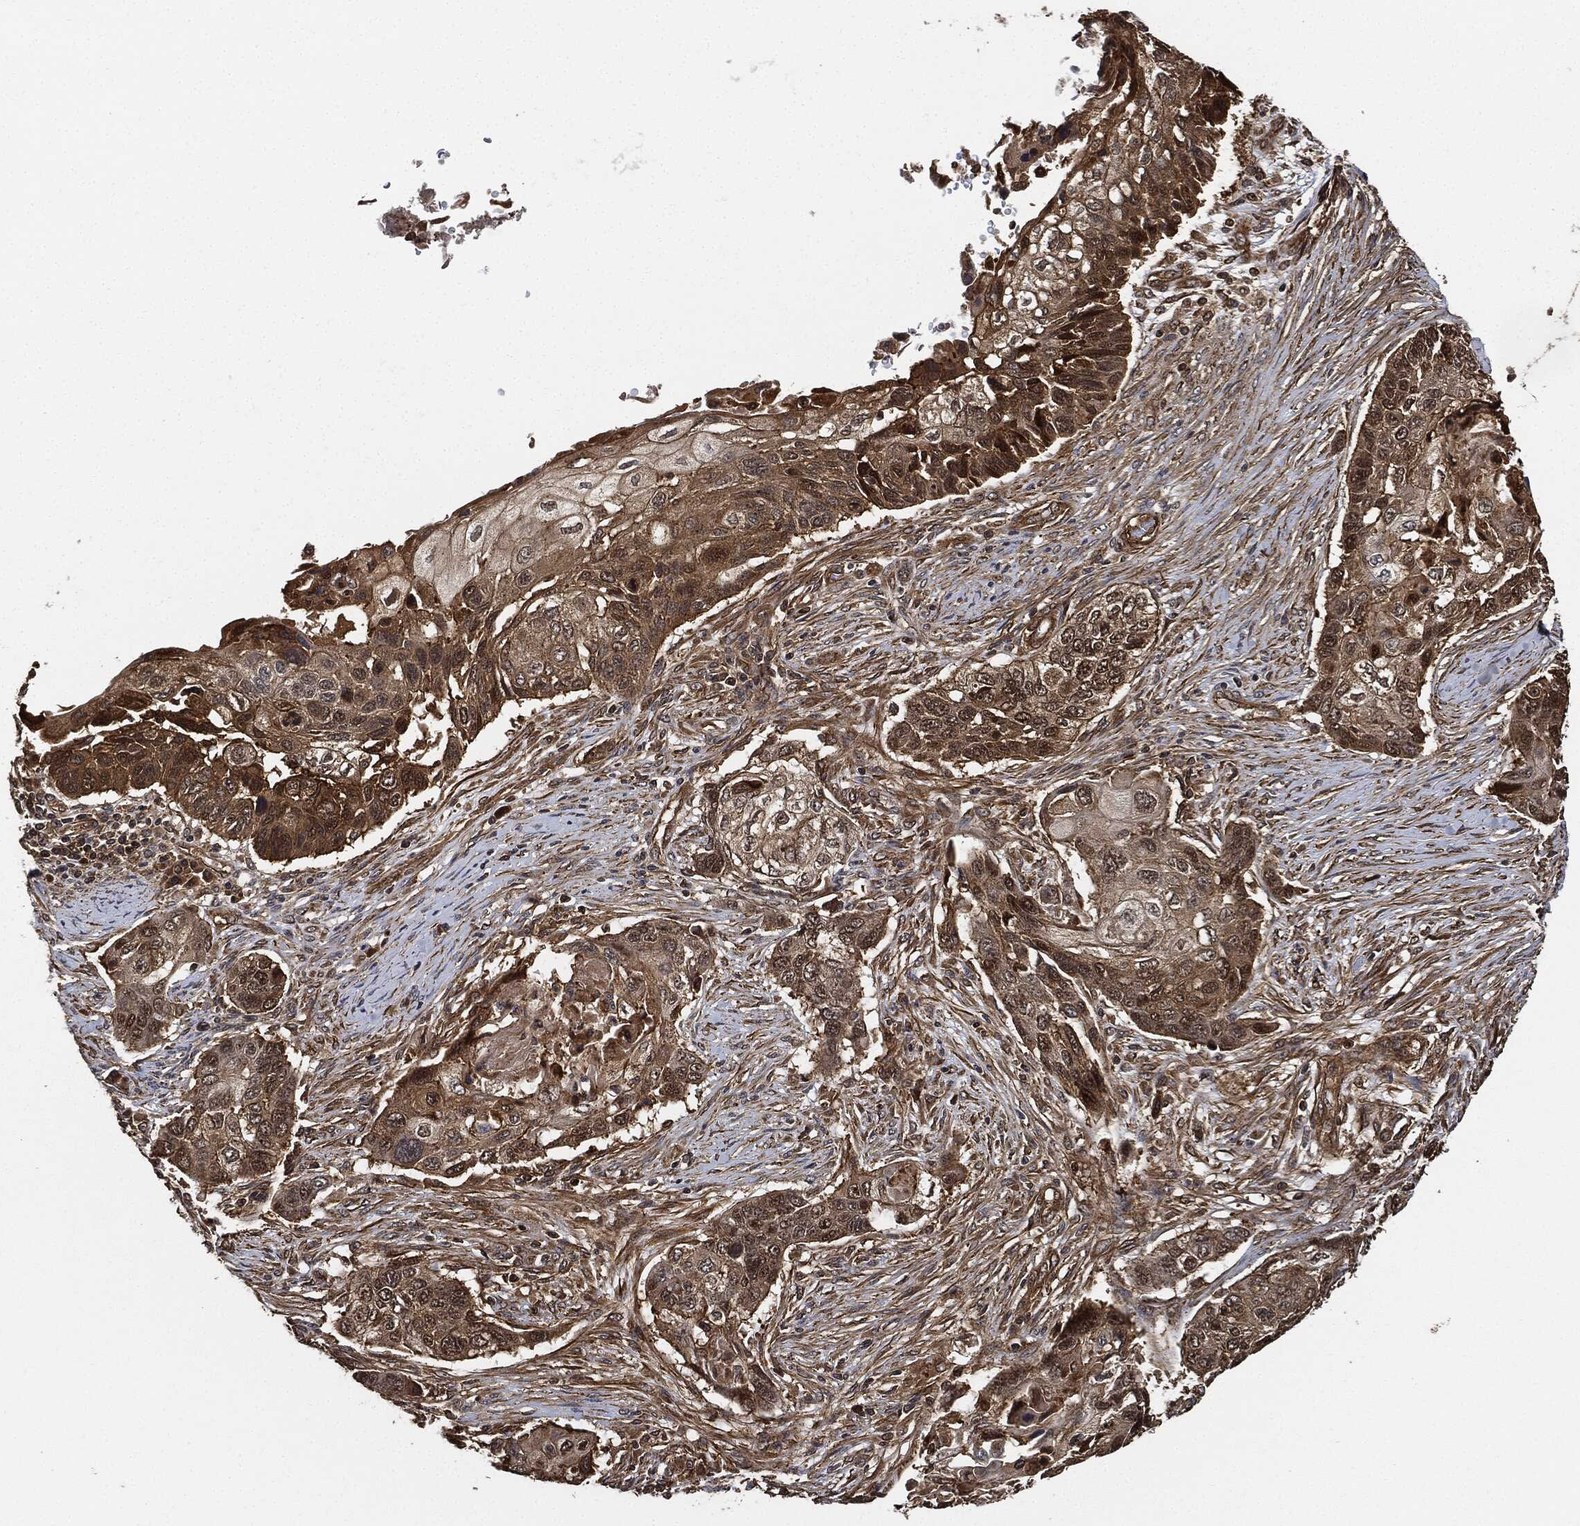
{"staining": {"intensity": "moderate", "quantity": ">75%", "location": "cytoplasmic/membranous"}, "tissue": "lung cancer", "cell_type": "Tumor cells", "image_type": "cancer", "snomed": [{"axis": "morphology", "description": "Normal tissue, NOS"}, {"axis": "morphology", "description": "Squamous cell carcinoma, NOS"}, {"axis": "topography", "description": "Bronchus"}, {"axis": "topography", "description": "Lung"}], "caption": "A micrograph showing moderate cytoplasmic/membranous staining in approximately >75% of tumor cells in lung cancer, as visualized by brown immunohistochemical staining.", "gene": "CEP290", "patient": {"sex": "male", "age": 69}}